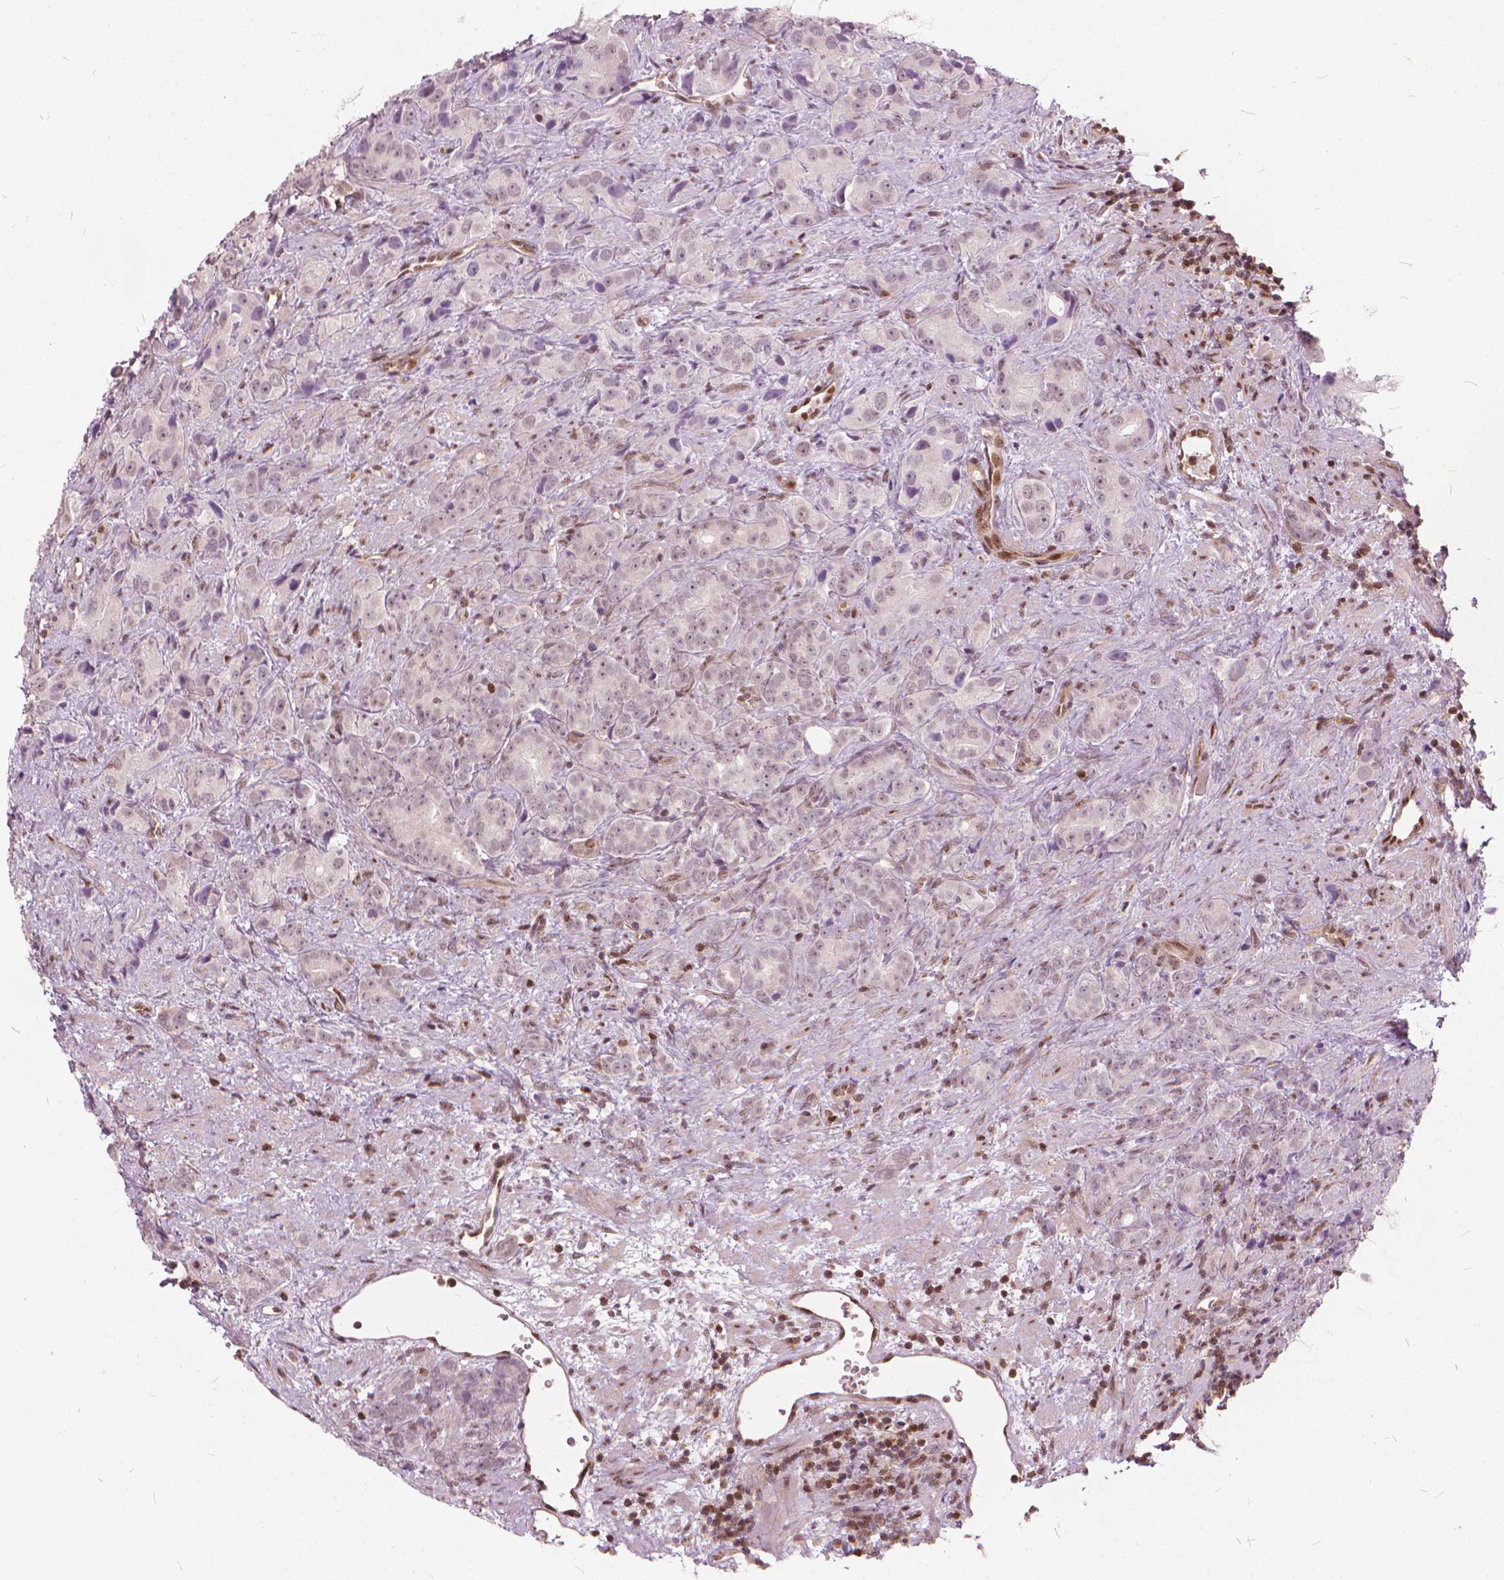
{"staining": {"intensity": "negative", "quantity": "none", "location": "none"}, "tissue": "prostate cancer", "cell_type": "Tumor cells", "image_type": "cancer", "snomed": [{"axis": "morphology", "description": "Adenocarcinoma, High grade"}, {"axis": "topography", "description": "Prostate"}], "caption": "There is no significant expression in tumor cells of prostate adenocarcinoma (high-grade).", "gene": "STAT5B", "patient": {"sex": "male", "age": 90}}